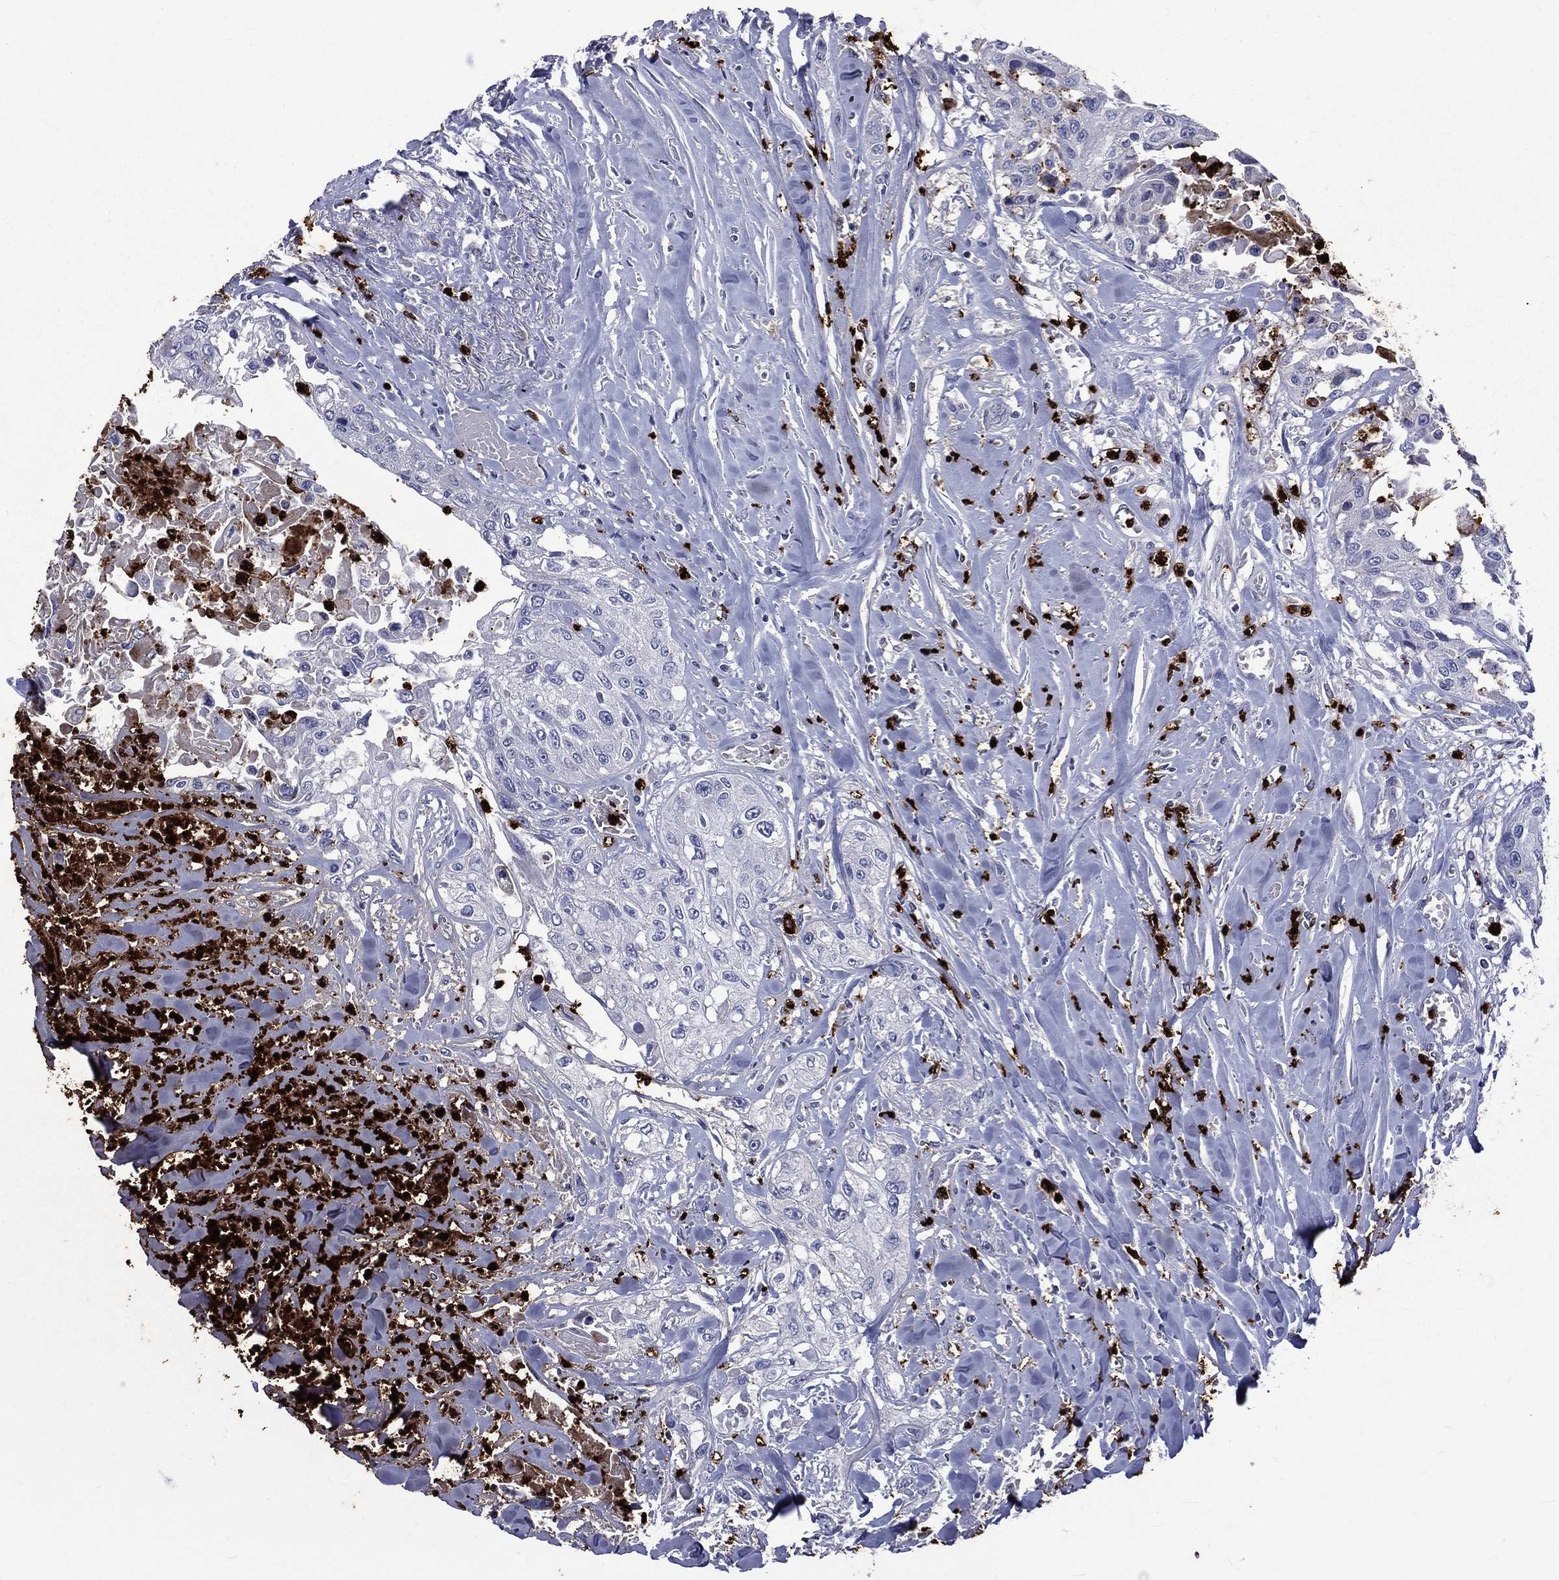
{"staining": {"intensity": "negative", "quantity": "none", "location": "none"}, "tissue": "head and neck cancer", "cell_type": "Tumor cells", "image_type": "cancer", "snomed": [{"axis": "morphology", "description": "Normal tissue, NOS"}, {"axis": "morphology", "description": "Squamous cell carcinoma, NOS"}, {"axis": "topography", "description": "Oral tissue"}, {"axis": "topography", "description": "Peripheral nerve tissue"}, {"axis": "topography", "description": "Head-Neck"}], "caption": "Micrograph shows no protein staining in tumor cells of head and neck squamous cell carcinoma tissue. (Immunohistochemistry, brightfield microscopy, high magnification).", "gene": "ELANE", "patient": {"sex": "female", "age": 59}}